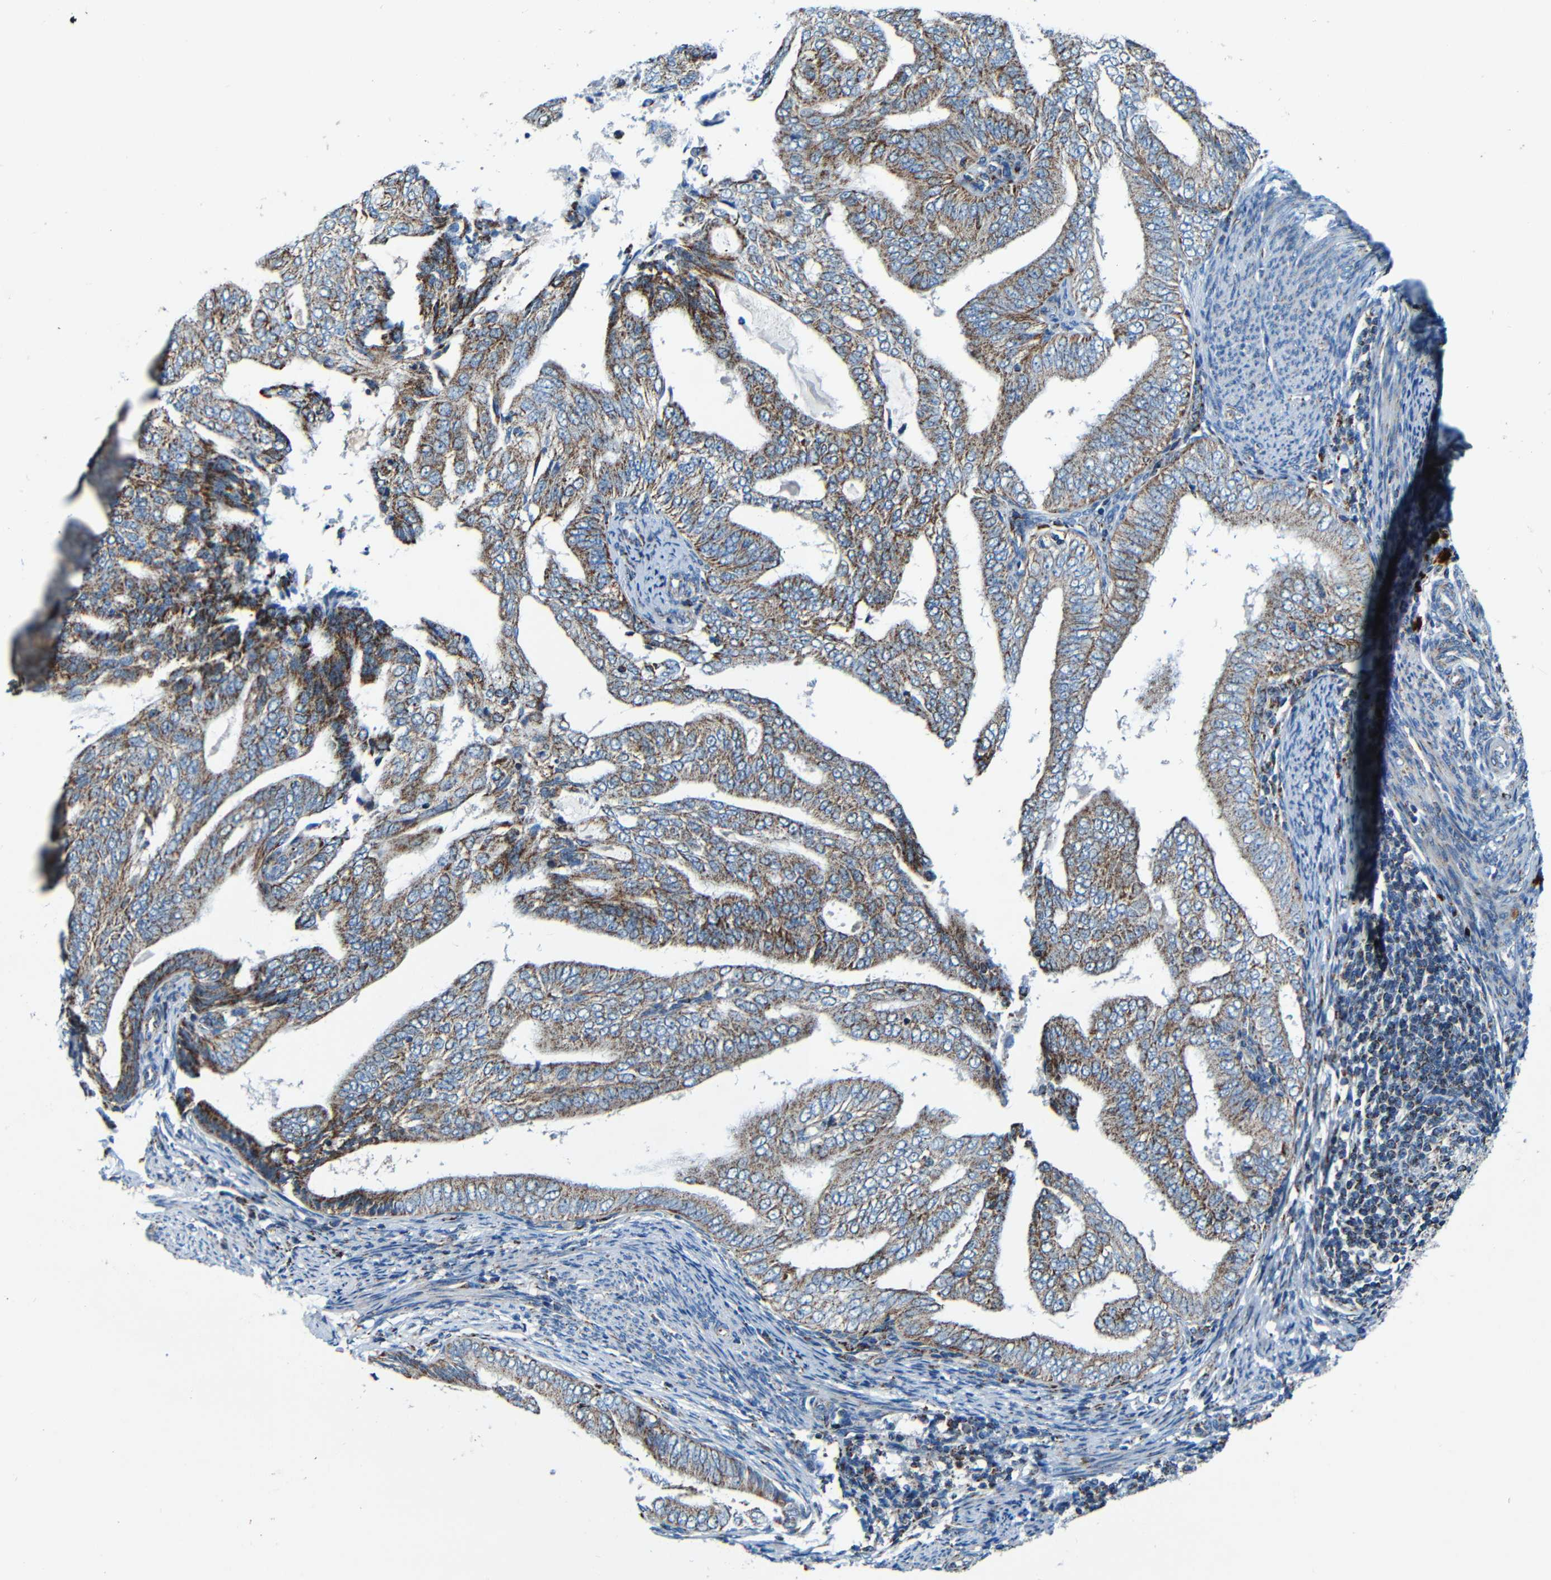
{"staining": {"intensity": "moderate", "quantity": ">75%", "location": "cytoplasmic/membranous"}, "tissue": "endometrial cancer", "cell_type": "Tumor cells", "image_type": "cancer", "snomed": [{"axis": "morphology", "description": "Adenocarcinoma, NOS"}, {"axis": "topography", "description": "Endometrium"}], "caption": "Tumor cells demonstrate moderate cytoplasmic/membranous positivity in approximately >75% of cells in endometrial adenocarcinoma. (DAB (3,3'-diaminobenzidine) IHC, brown staining for protein, blue staining for nuclei).", "gene": "WSCD2", "patient": {"sex": "female", "age": 58}}